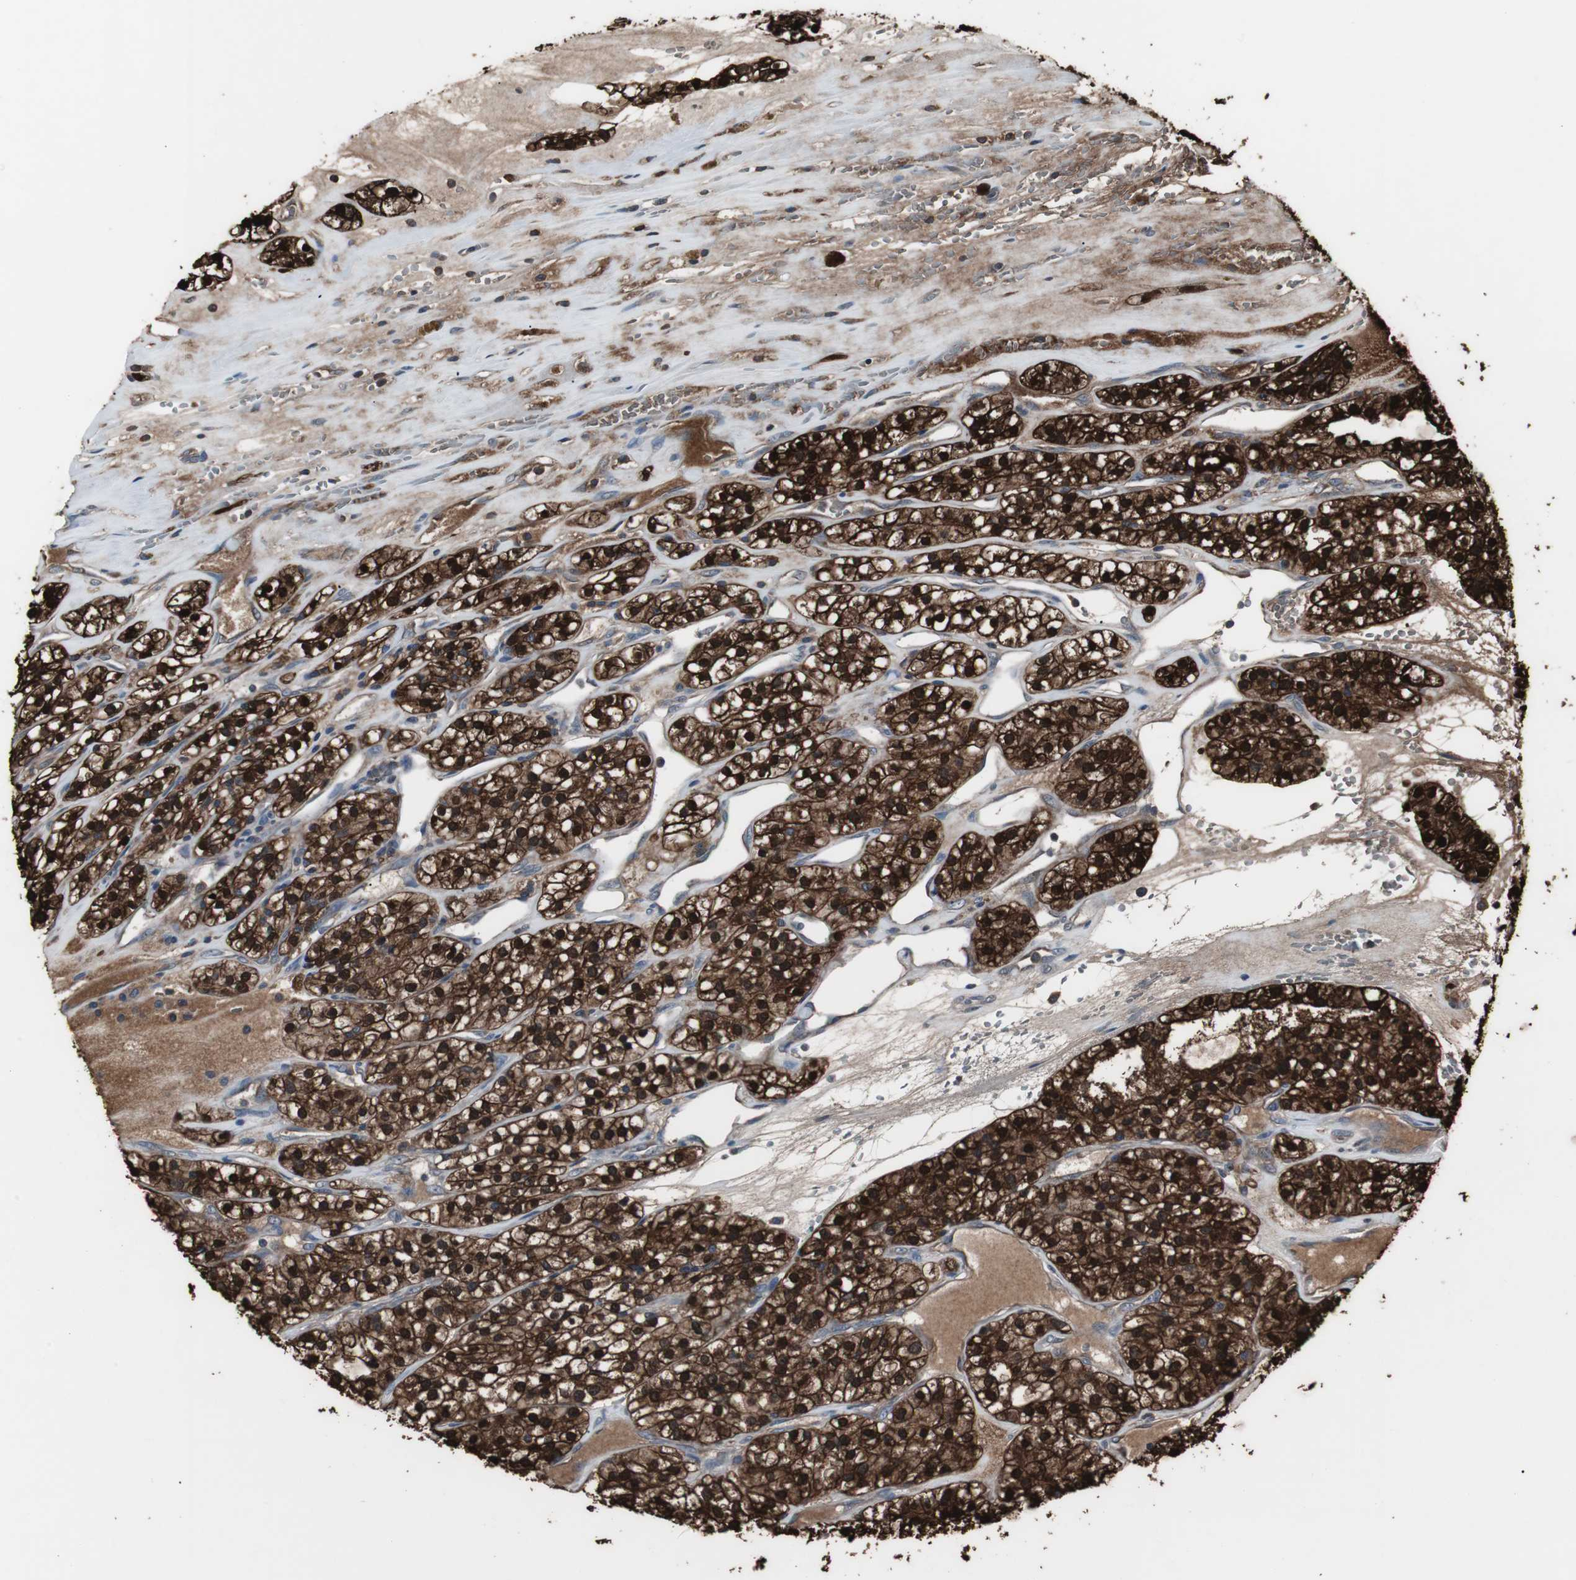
{"staining": {"intensity": "strong", "quantity": ">75%", "location": "cytoplasmic/membranous,nuclear"}, "tissue": "renal cancer", "cell_type": "Tumor cells", "image_type": "cancer", "snomed": [{"axis": "morphology", "description": "Adenocarcinoma, NOS"}, {"axis": "topography", "description": "Kidney"}], "caption": "This photomicrograph demonstrates immunohistochemistry staining of adenocarcinoma (renal), with high strong cytoplasmic/membranous and nuclear positivity in about >75% of tumor cells.", "gene": "ZSCAN22", "patient": {"sex": "female", "age": 57}}